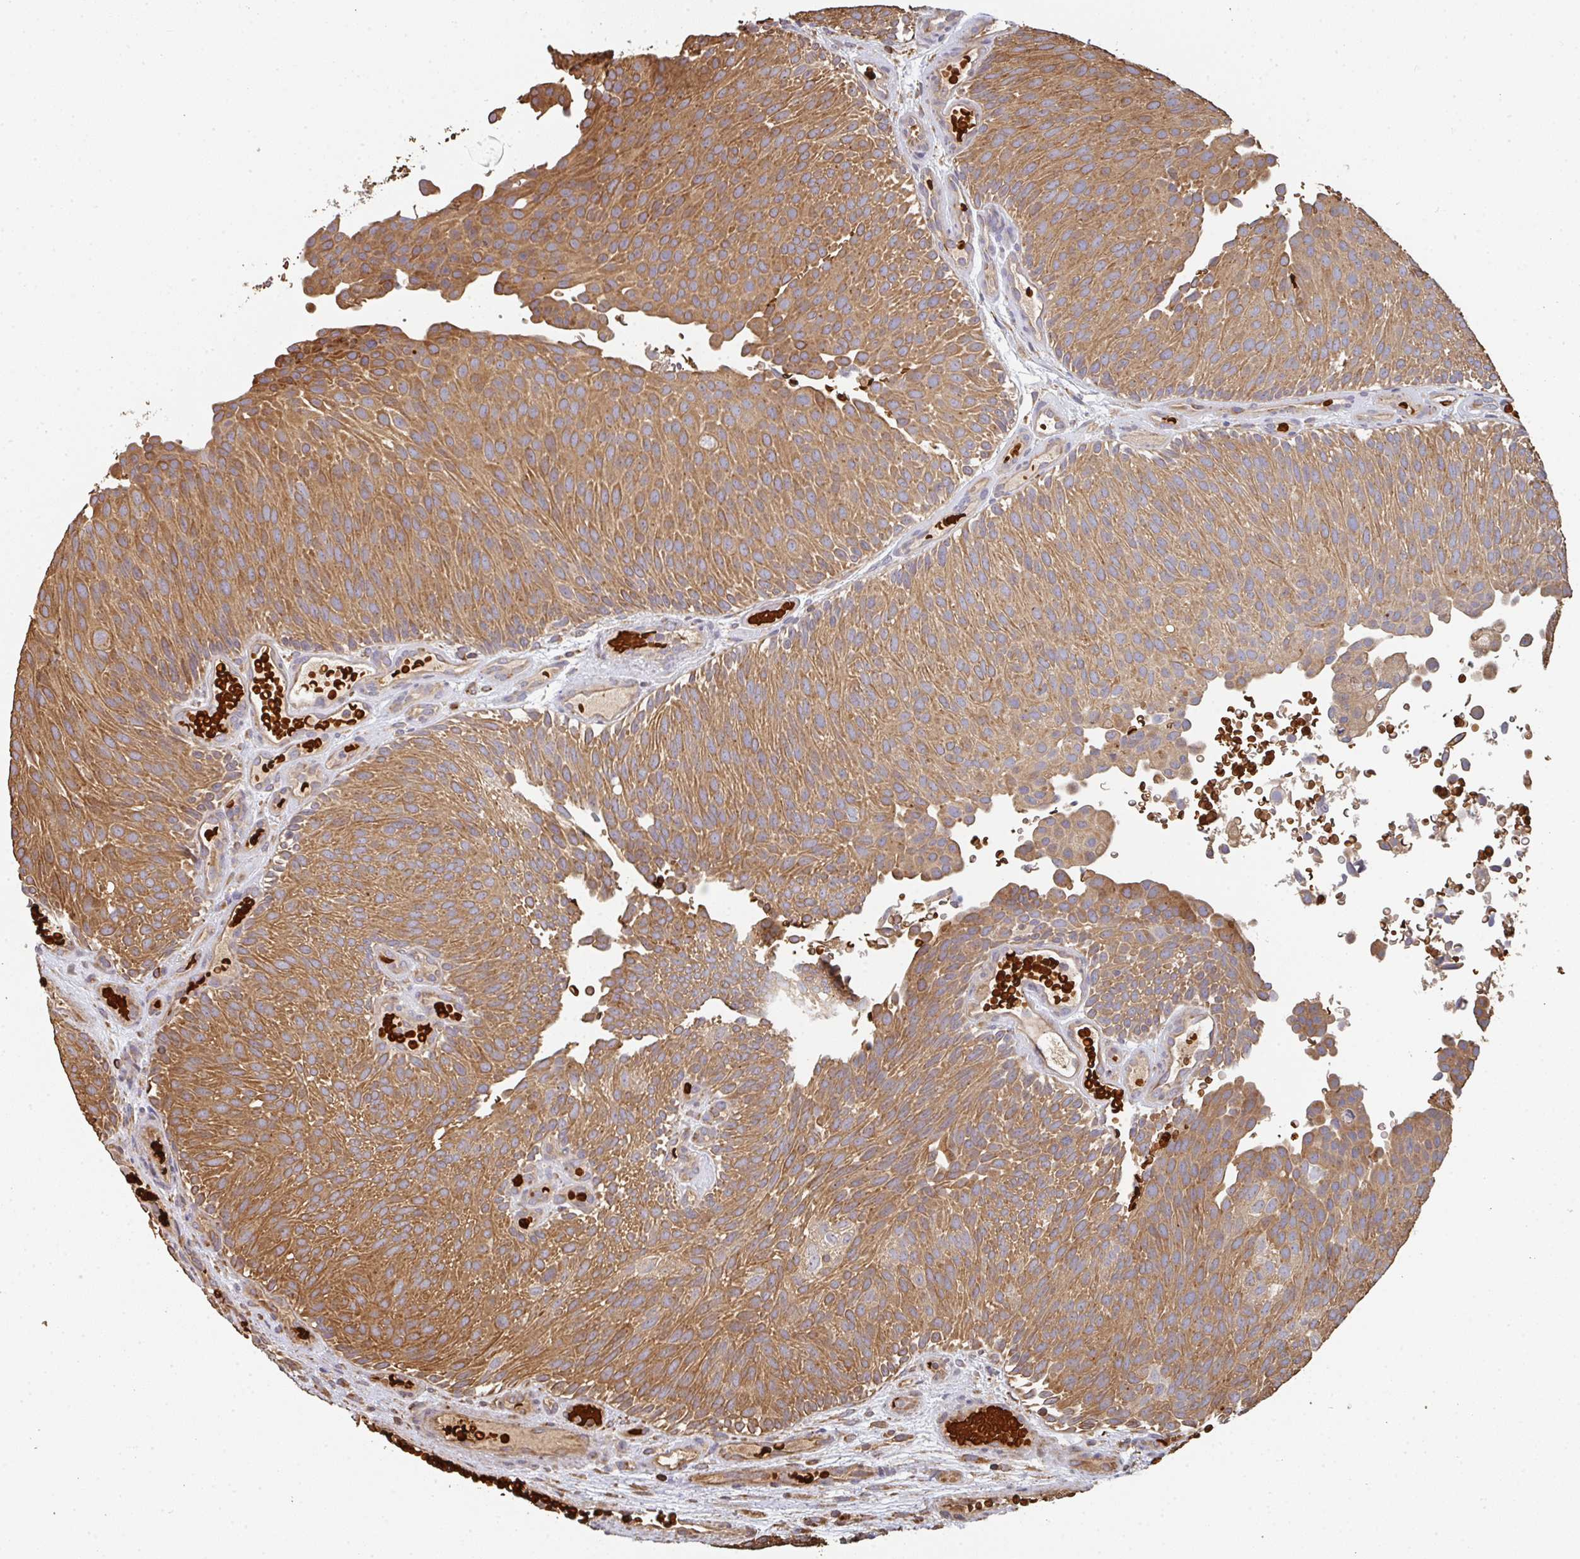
{"staining": {"intensity": "moderate", "quantity": ">75%", "location": "cytoplasmic/membranous"}, "tissue": "urothelial cancer", "cell_type": "Tumor cells", "image_type": "cancer", "snomed": [{"axis": "morphology", "description": "Urothelial carcinoma, Low grade"}, {"axis": "topography", "description": "Urinary bladder"}], "caption": "An image of urothelial cancer stained for a protein reveals moderate cytoplasmic/membranous brown staining in tumor cells.", "gene": "POLG", "patient": {"sex": "male", "age": 78}}